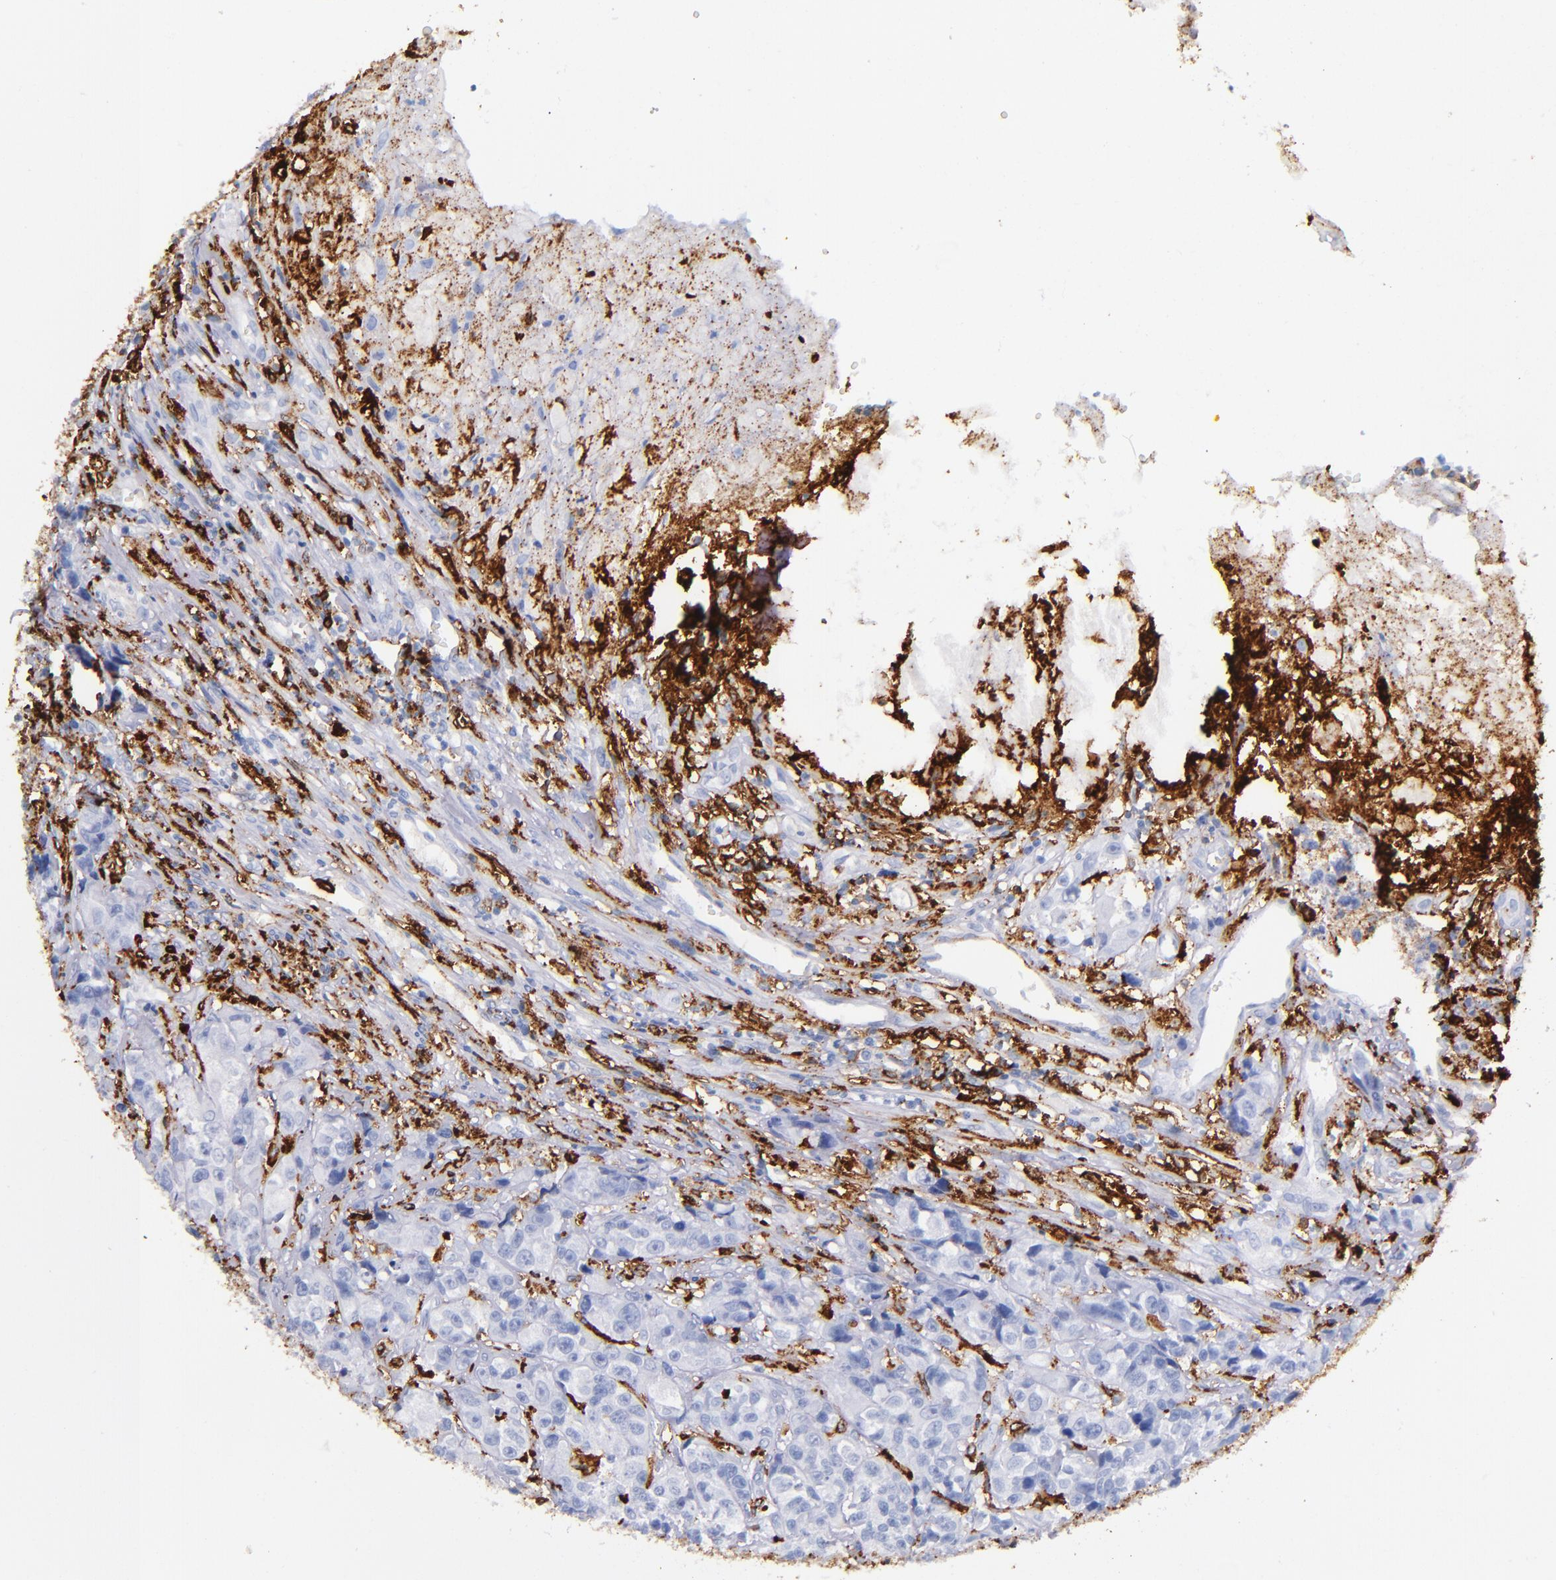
{"staining": {"intensity": "weak", "quantity": "<25%", "location": "cytoplasmic/membranous"}, "tissue": "urothelial cancer", "cell_type": "Tumor cells", "image_type": "cancer", "snomed": [{"axis": "morphology", "description": "Urothelial carcinoma, High grade"}, {"axis": "topography", "description": "Urinary bladder"}], "caption": "Tumor cells are negative for brown protein staining in high-grade urothelial carcinoma.", "gene": "HLA-DRA", "patient": {"sex": "female", "age": 81}}